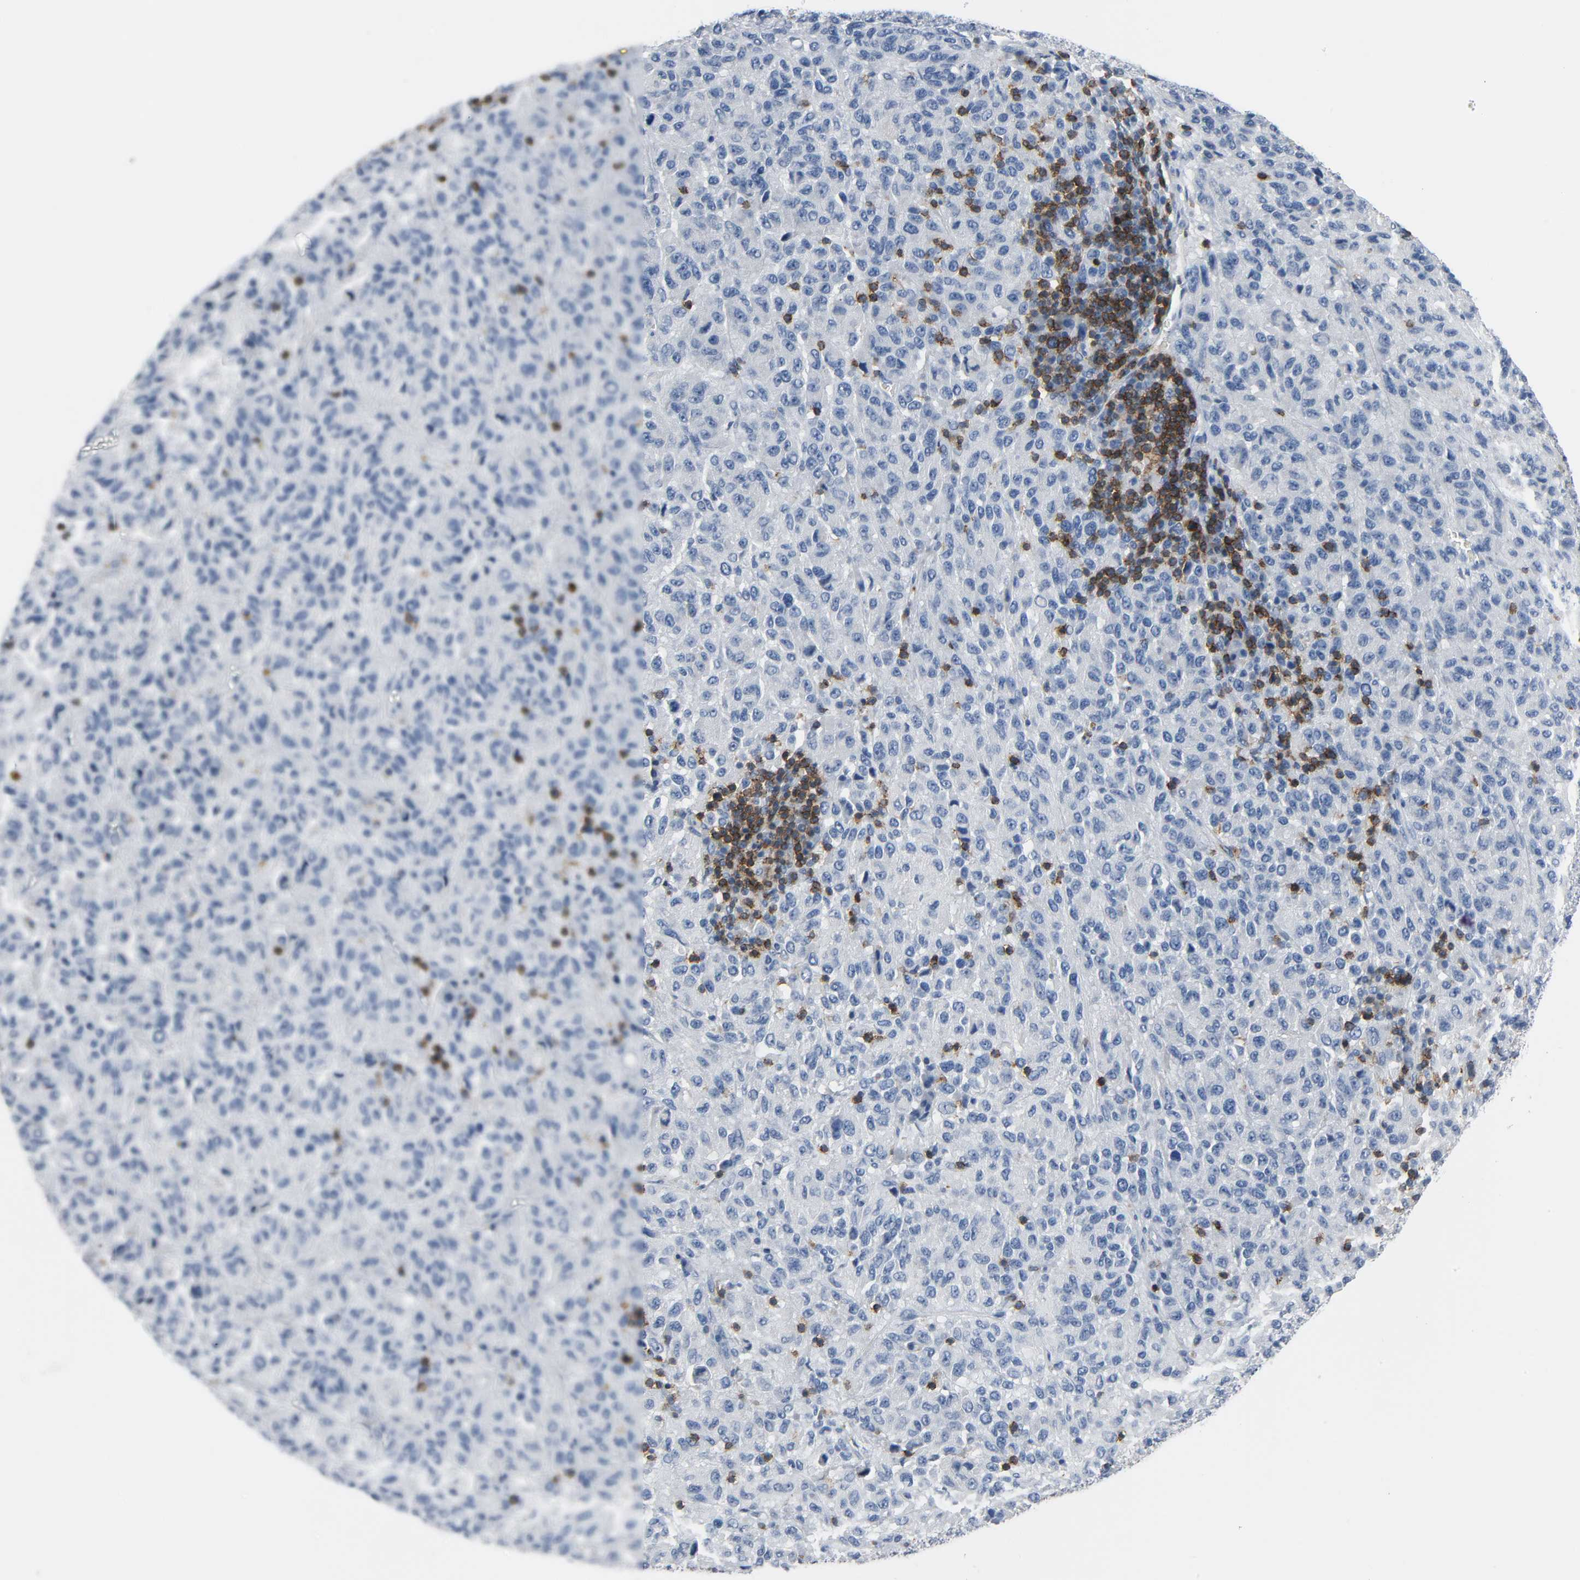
{"staining": {"intensity": "negative", "quantity": "none", "location": "none"}, "tissue": "melanoma", "cell_type": "Tumor cells", "image_type": "cancer", "snomed": [{"axis": "morphology", "description": "Malignant melanoma, Metastatic site"}, {"axis": "topography", "description": "Lung"}], "caption": "An immunohistochemistry histopathology image of melanoma is shown. There is no staining in tumor cells of melanoma.", "gene": "LCK", "patient": {"sex": "male", "age": 64}}